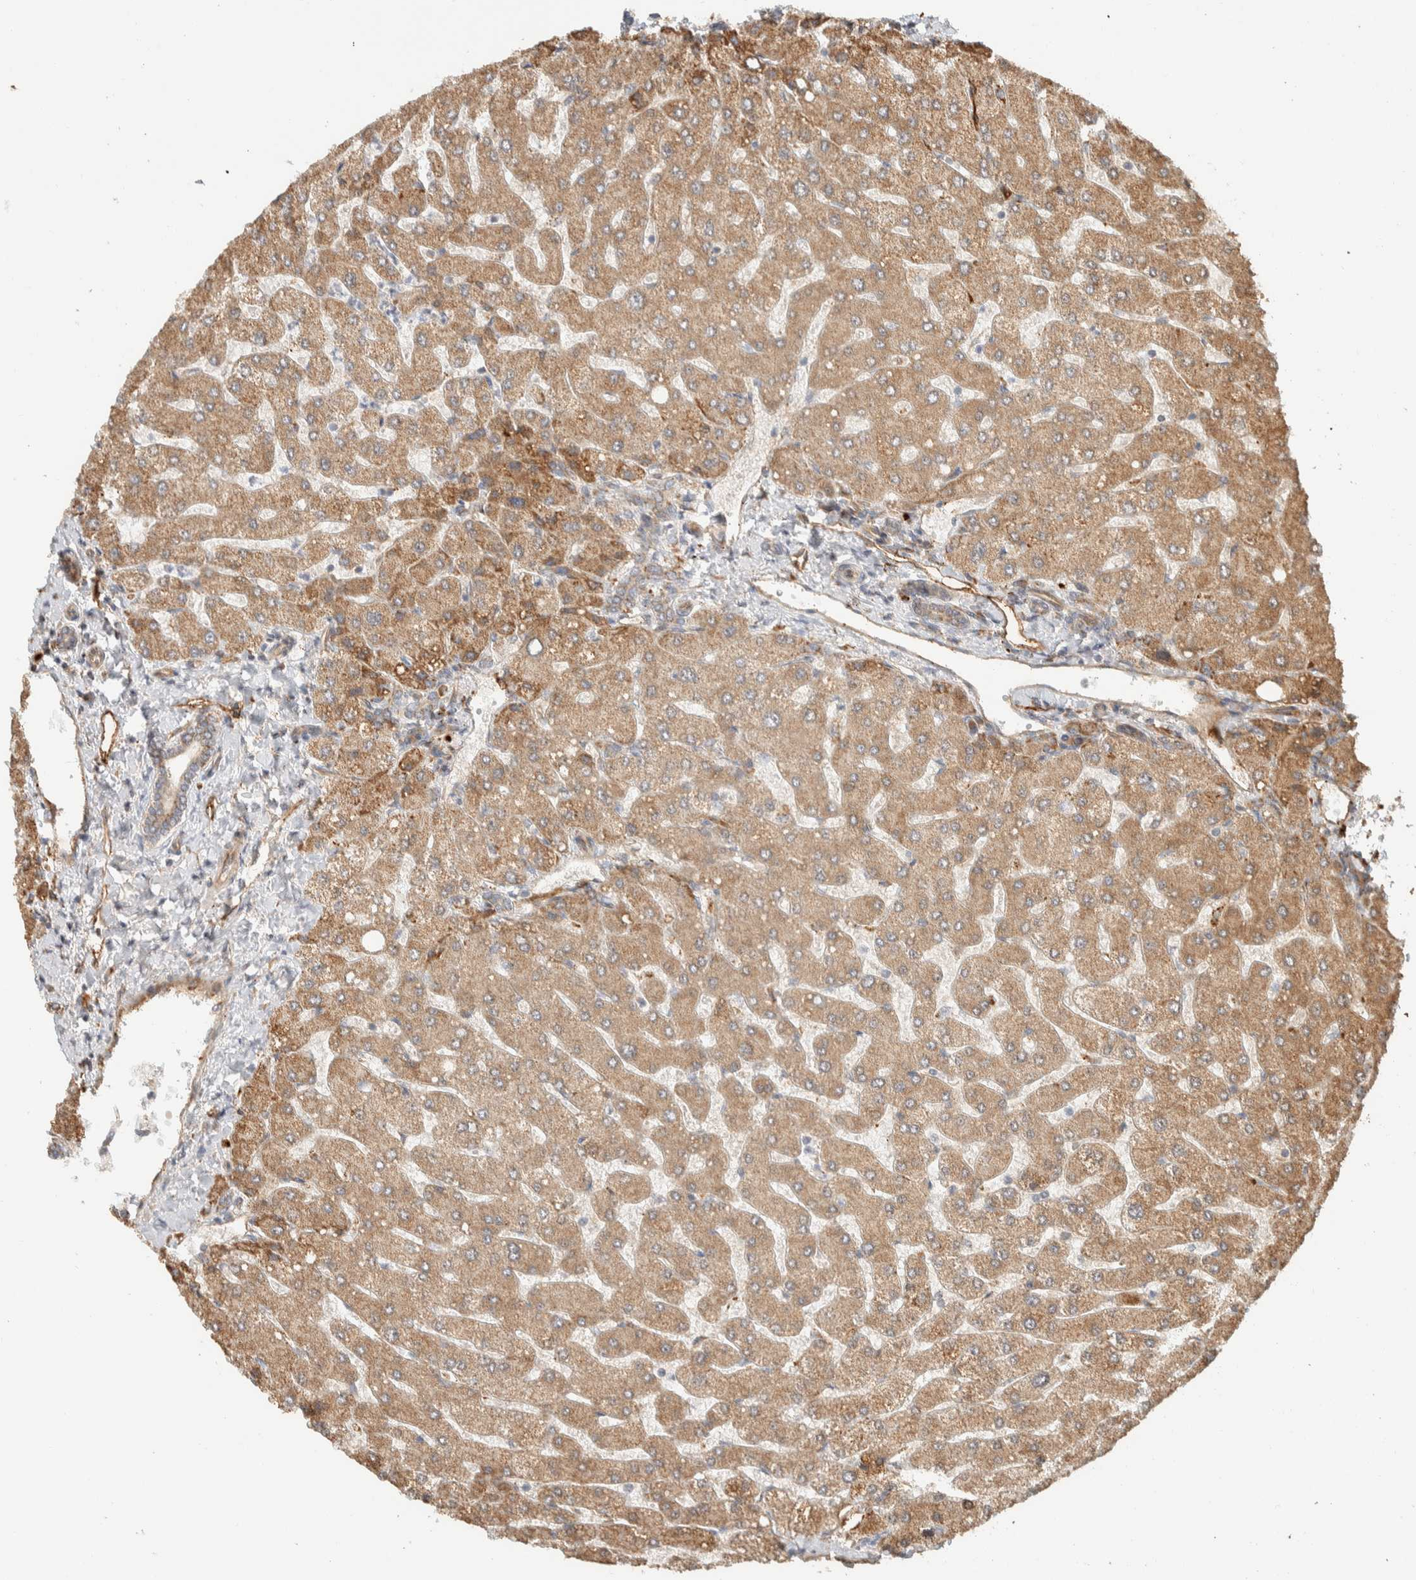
{"staining": {"intensity": "moderate", "quantity": ">75%", "location": "cytoplasmic/membranous"}, "tissue": "liver", "cell_type": "Cholangiocytes", "image_type": "normal", "snomed": [{"axis": "morphology", "description": "Normal tissue, NOS"}, {"axis": "topography", "description": "Liver"}], "caption": "Liver stained with immunohistochemistry (IHC) reveals moderate cytoplasmic/membranous staining in approximately >75% of cholangiocytes. The staining was performed using DAB to visualize the protein expression in brown, while the nuclei were stained in blue with hematoxylin (Magnification: 20x).", "gene": "KIF9", "patient": {"sex": "male", "age": 55}}